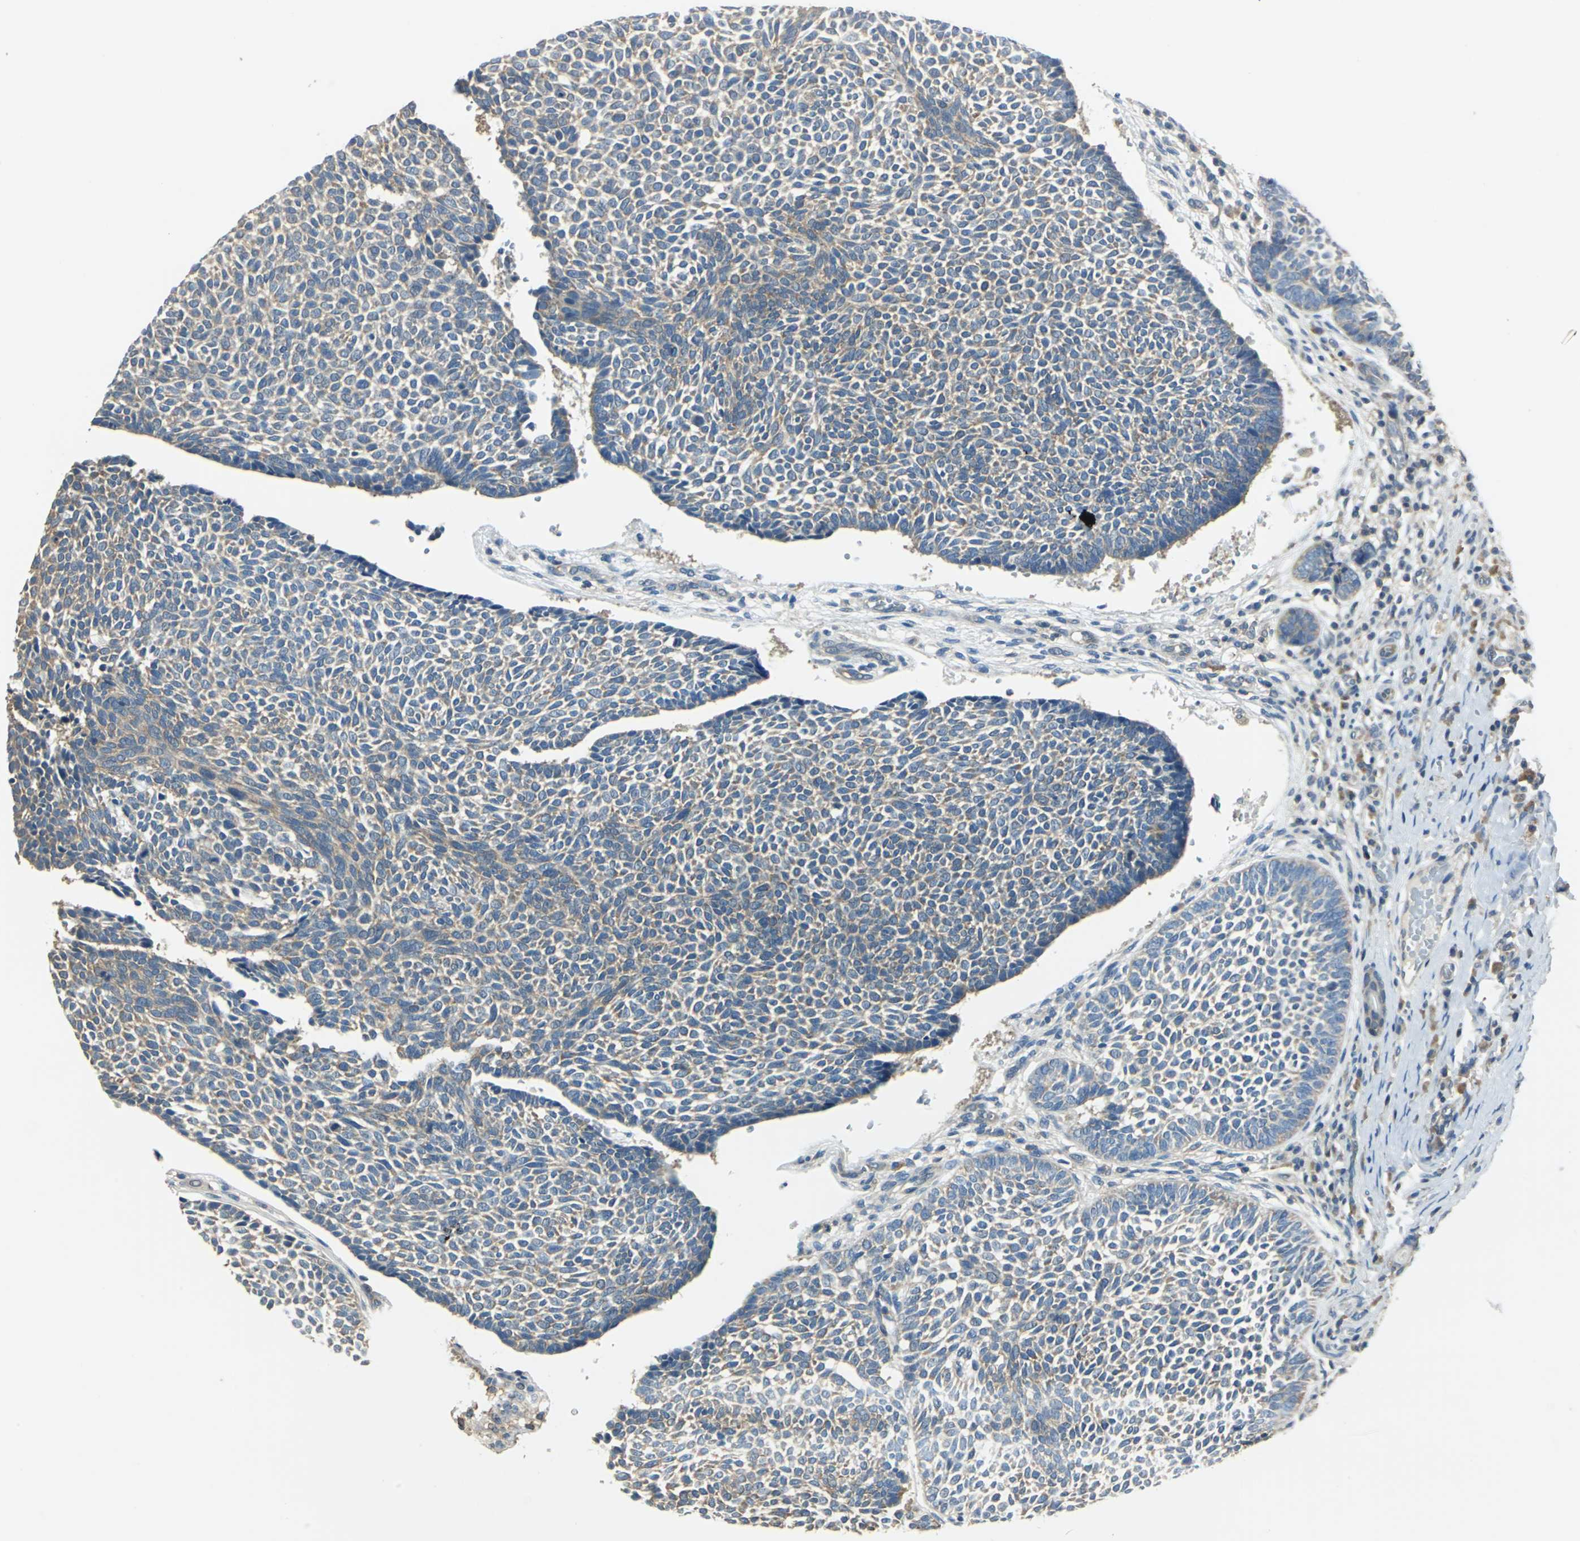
{"staining": {"intensity": "moderate", "quantity": "25%-75%", "location": "cytoplasmic/membranous"}, "tissue": "skin cancer", "cell_type": "Tumor cells", "image_type": "cancer", "snomed": [{"axis": "morphology", "description": "Normal tissue, NOS"}, {"axis": "morphology", "description": "Basal cell carcinoma"}, {"axis": "topography", "description": "Skin"}], "caption": "Skin cancer (basal cell carcinoma) stained for a protein (brown) reveals moderate cytoplasmic/membranous positive expression in approximately 25%-75% of tumor cells.", "gene": "SHC2", "patient": {"sex": "male", "age": 87}}